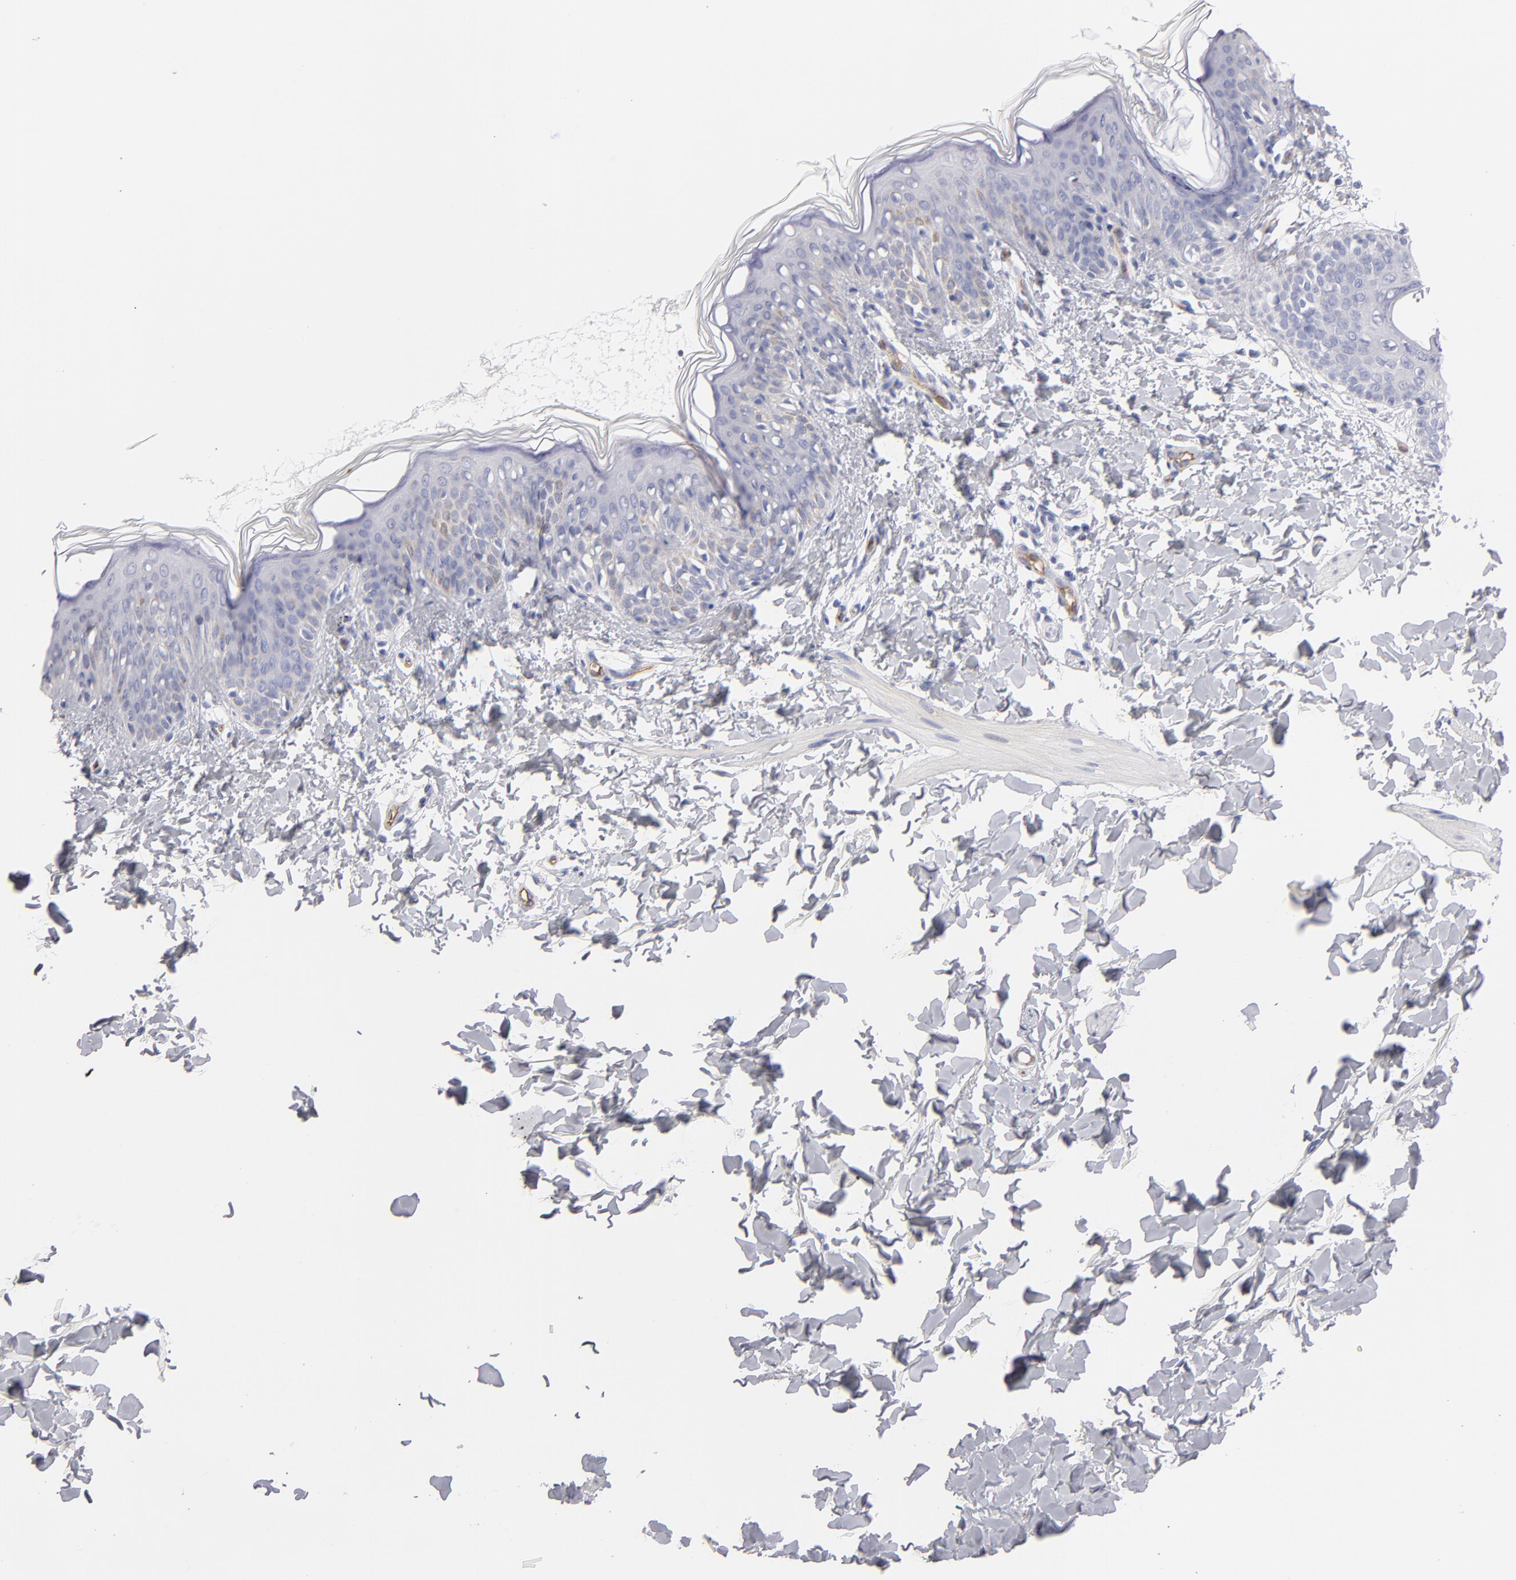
{"staining": {"intensity": "negative", "quantity": "none", "location": "none"}, "tissue": "skin", "cell_type": "Fibroblasts", "image_type": "normal", "snomed": [{"axis": "morphology", "description": "Normal tissue, NOS"}, {"axis": "topography", "description": "Skin"}], "caption": "This histopathology image is of unremarkable skin stained with IHC to label a protein in brown with the nuclei are counter-stained blue. There is no expression in fibroblasts. The staining is performed using DAB (3,3'-diaminobenzidine) brown chromogen with nuclei counter-stained in using hematoxylin.", "gene": "PLVAP", "patient": {"sex": "female", "age": 4}}